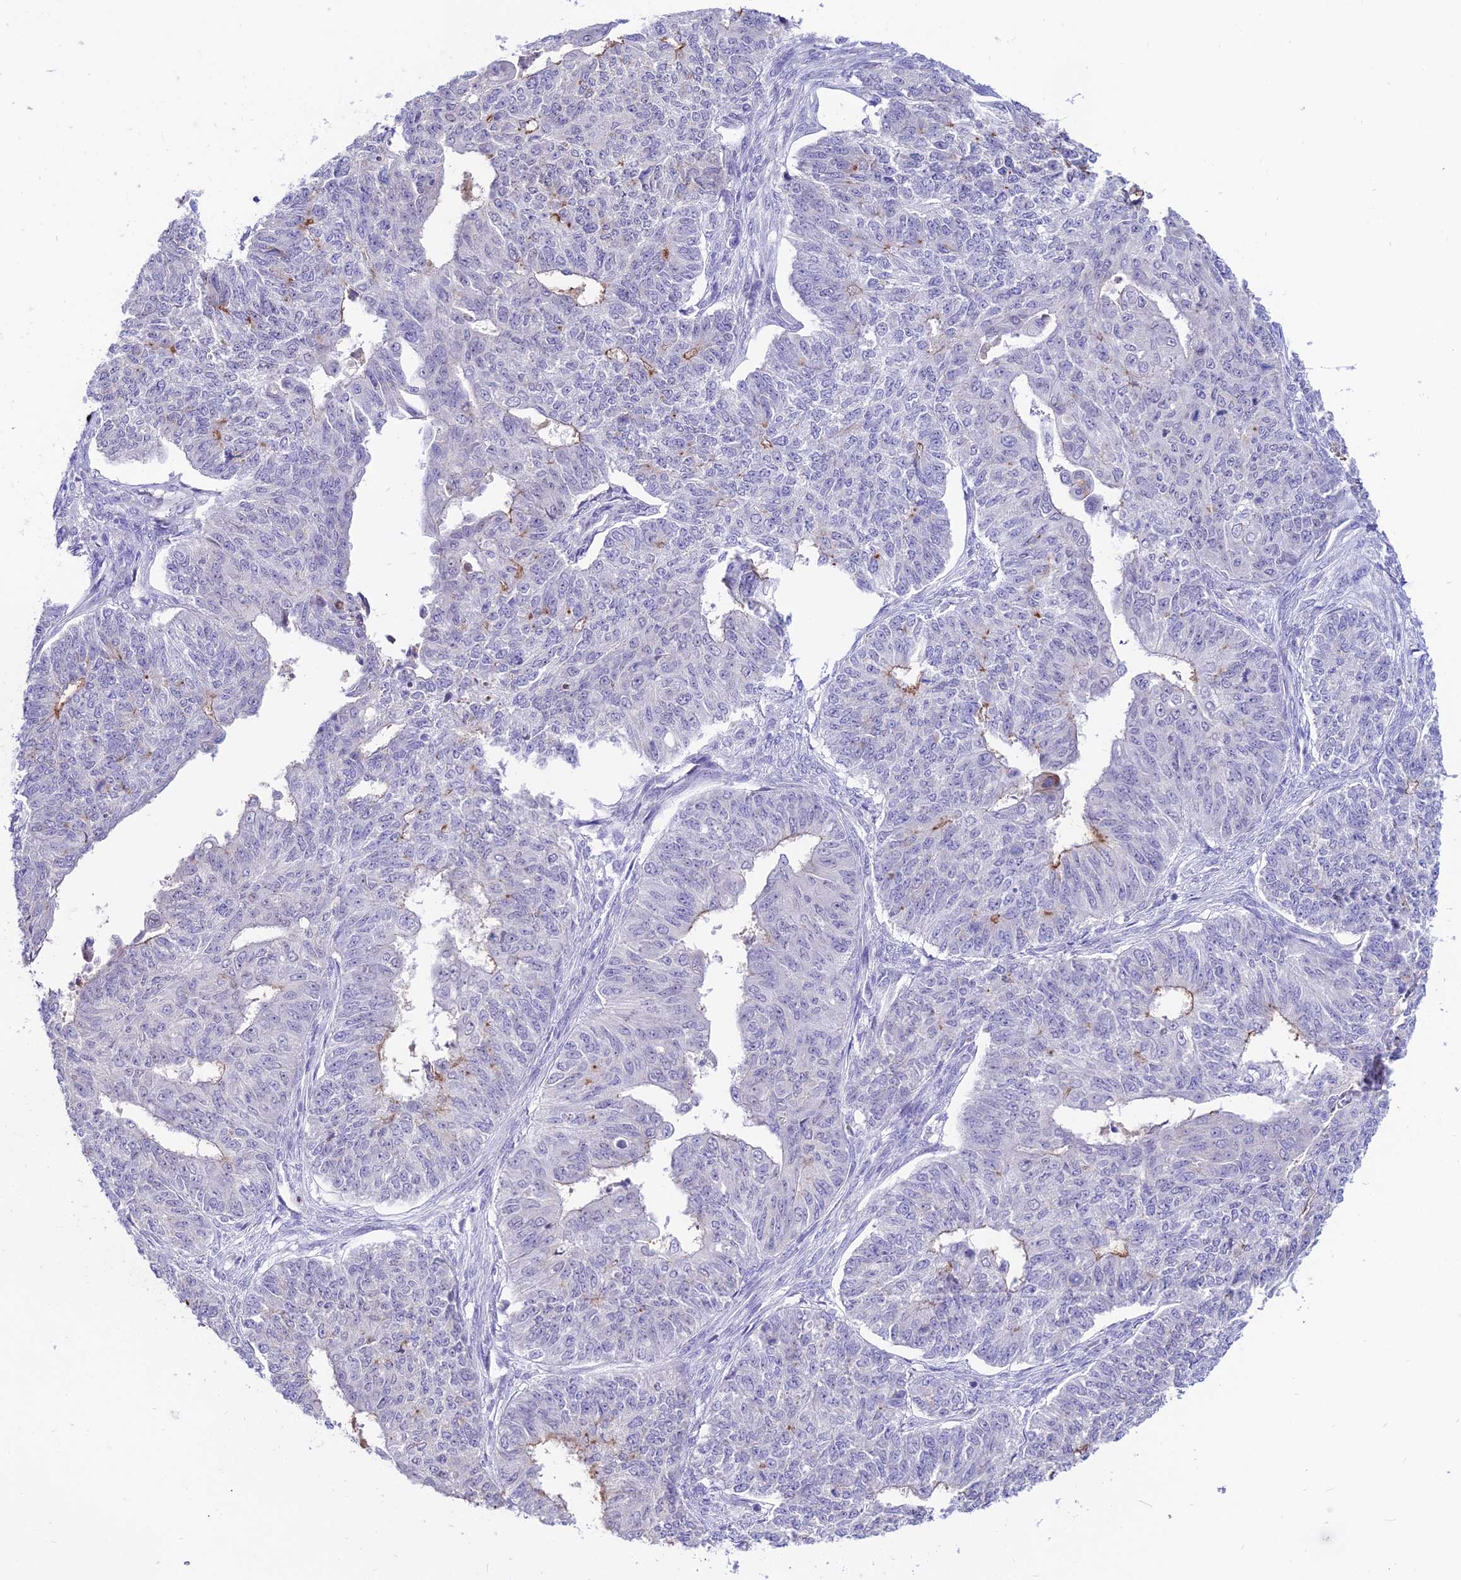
{"staining": {"intensity": "moderate", "quantity": "<25%", "location": "cytoplasmic/membranous"}, "tissue": "endometrial cancer", "cell_type": "Tumor cells", "image_type": "cancer", "snomed": [{"axis": "morphology", "description": "Adenocarcinoma, NOS"}, {"axis": "topography", "description": "Endometrium"}], "caption": "Moderate cytoplasmic/membranous expression is appreciated in approximately <25% of tumor cells in endometrial adenocarcinoma.", "gene": "C6orf163", "patient": {"sex": "female", "age": 32}}